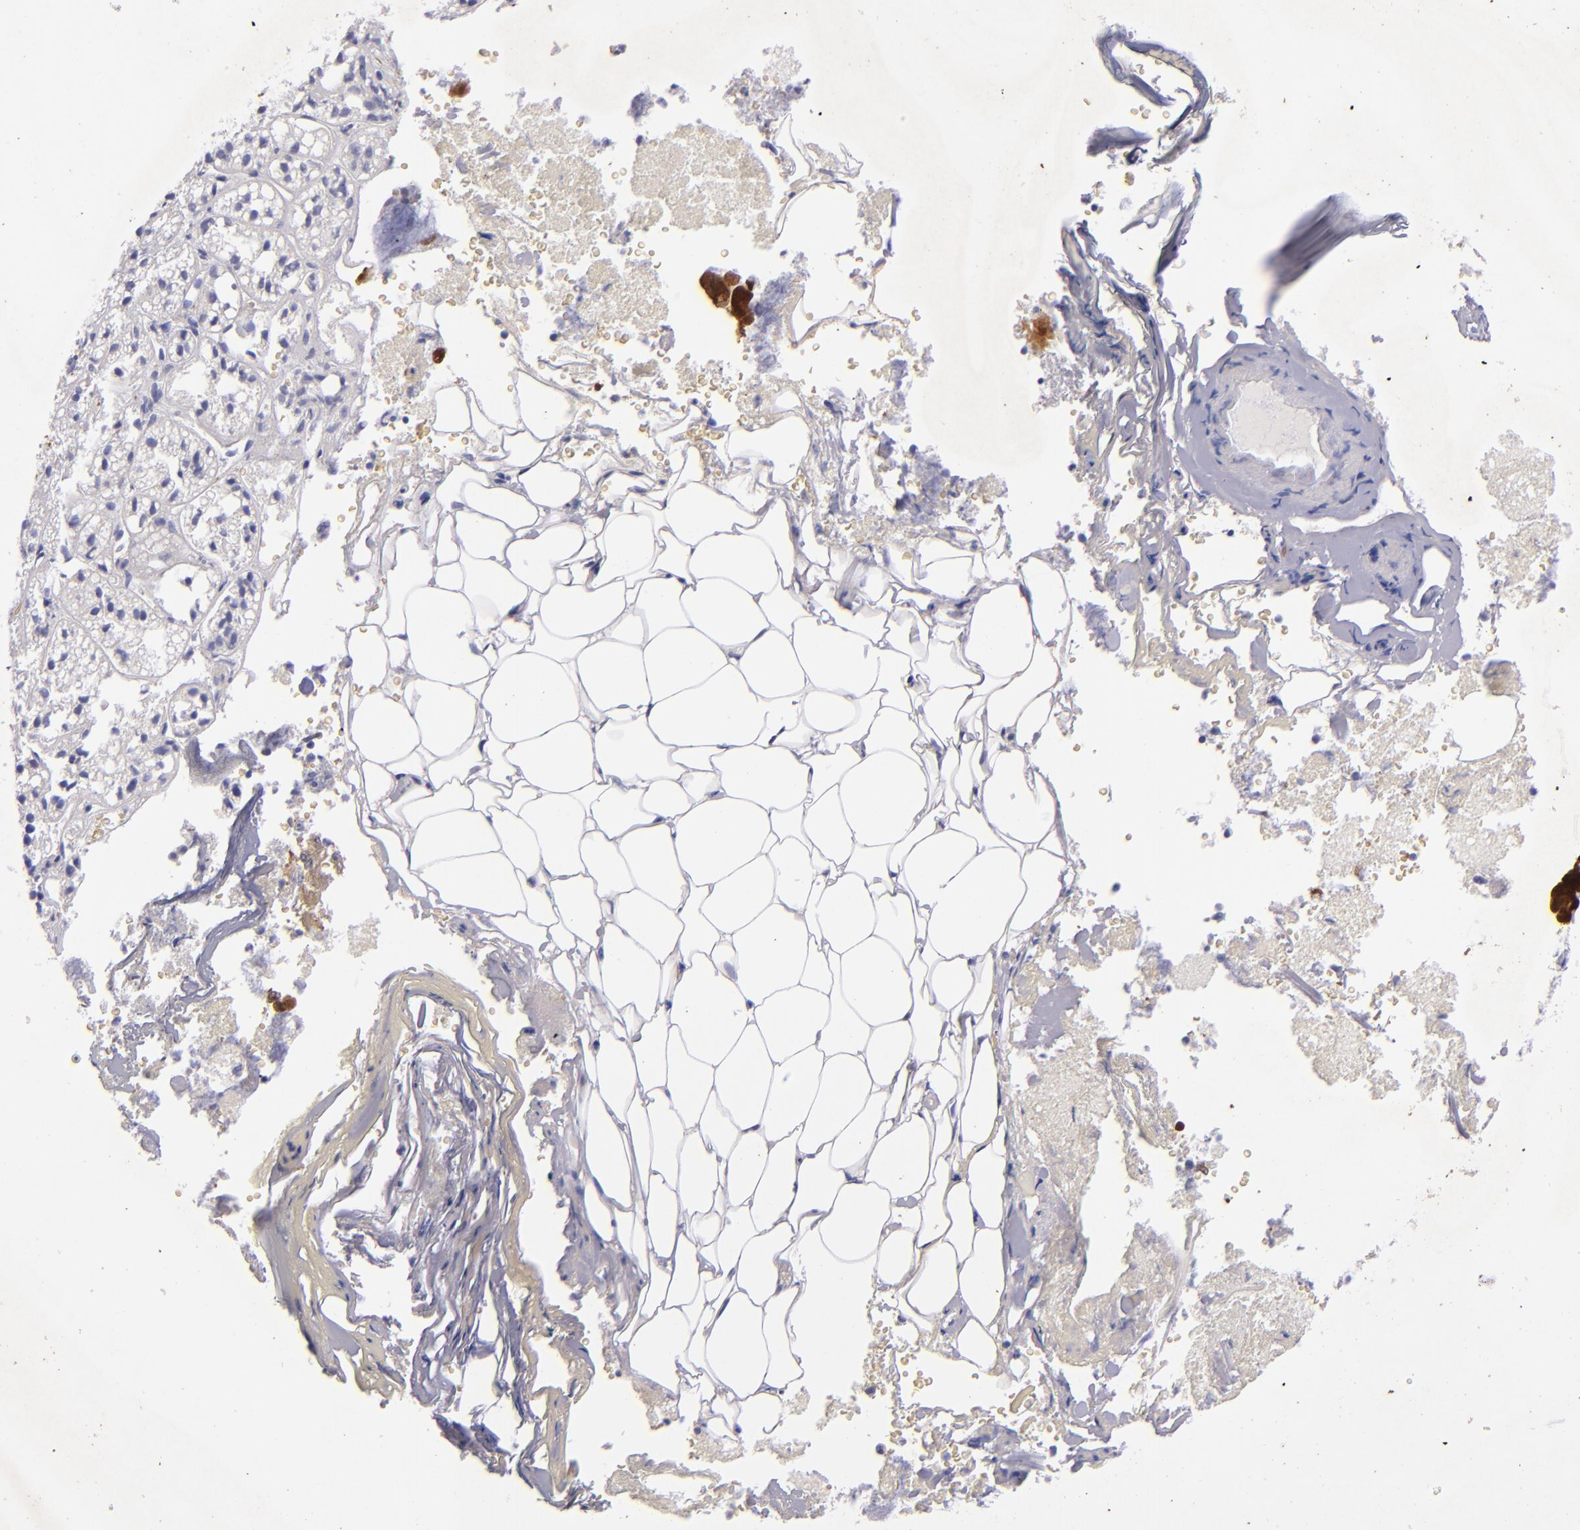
{"staining": {"intensity": "negative", "quantity": "none", "location": "none"}, "tissue": "adrenal gland", "cell_type": "Glandular cells", "image_type": "normal", "snomed": [{"axis": "morphology", "description": "Normal tissue, NOS"}, {"axis": "topography", "description": "Adrenal gland"}], "caption": "DAB immunohistochemical staining of unremarkable human adrenal gland displays no significant staining in glandular cells.", "gene": "UCHL1", "patient": {"sex": "female", "age": 71}}